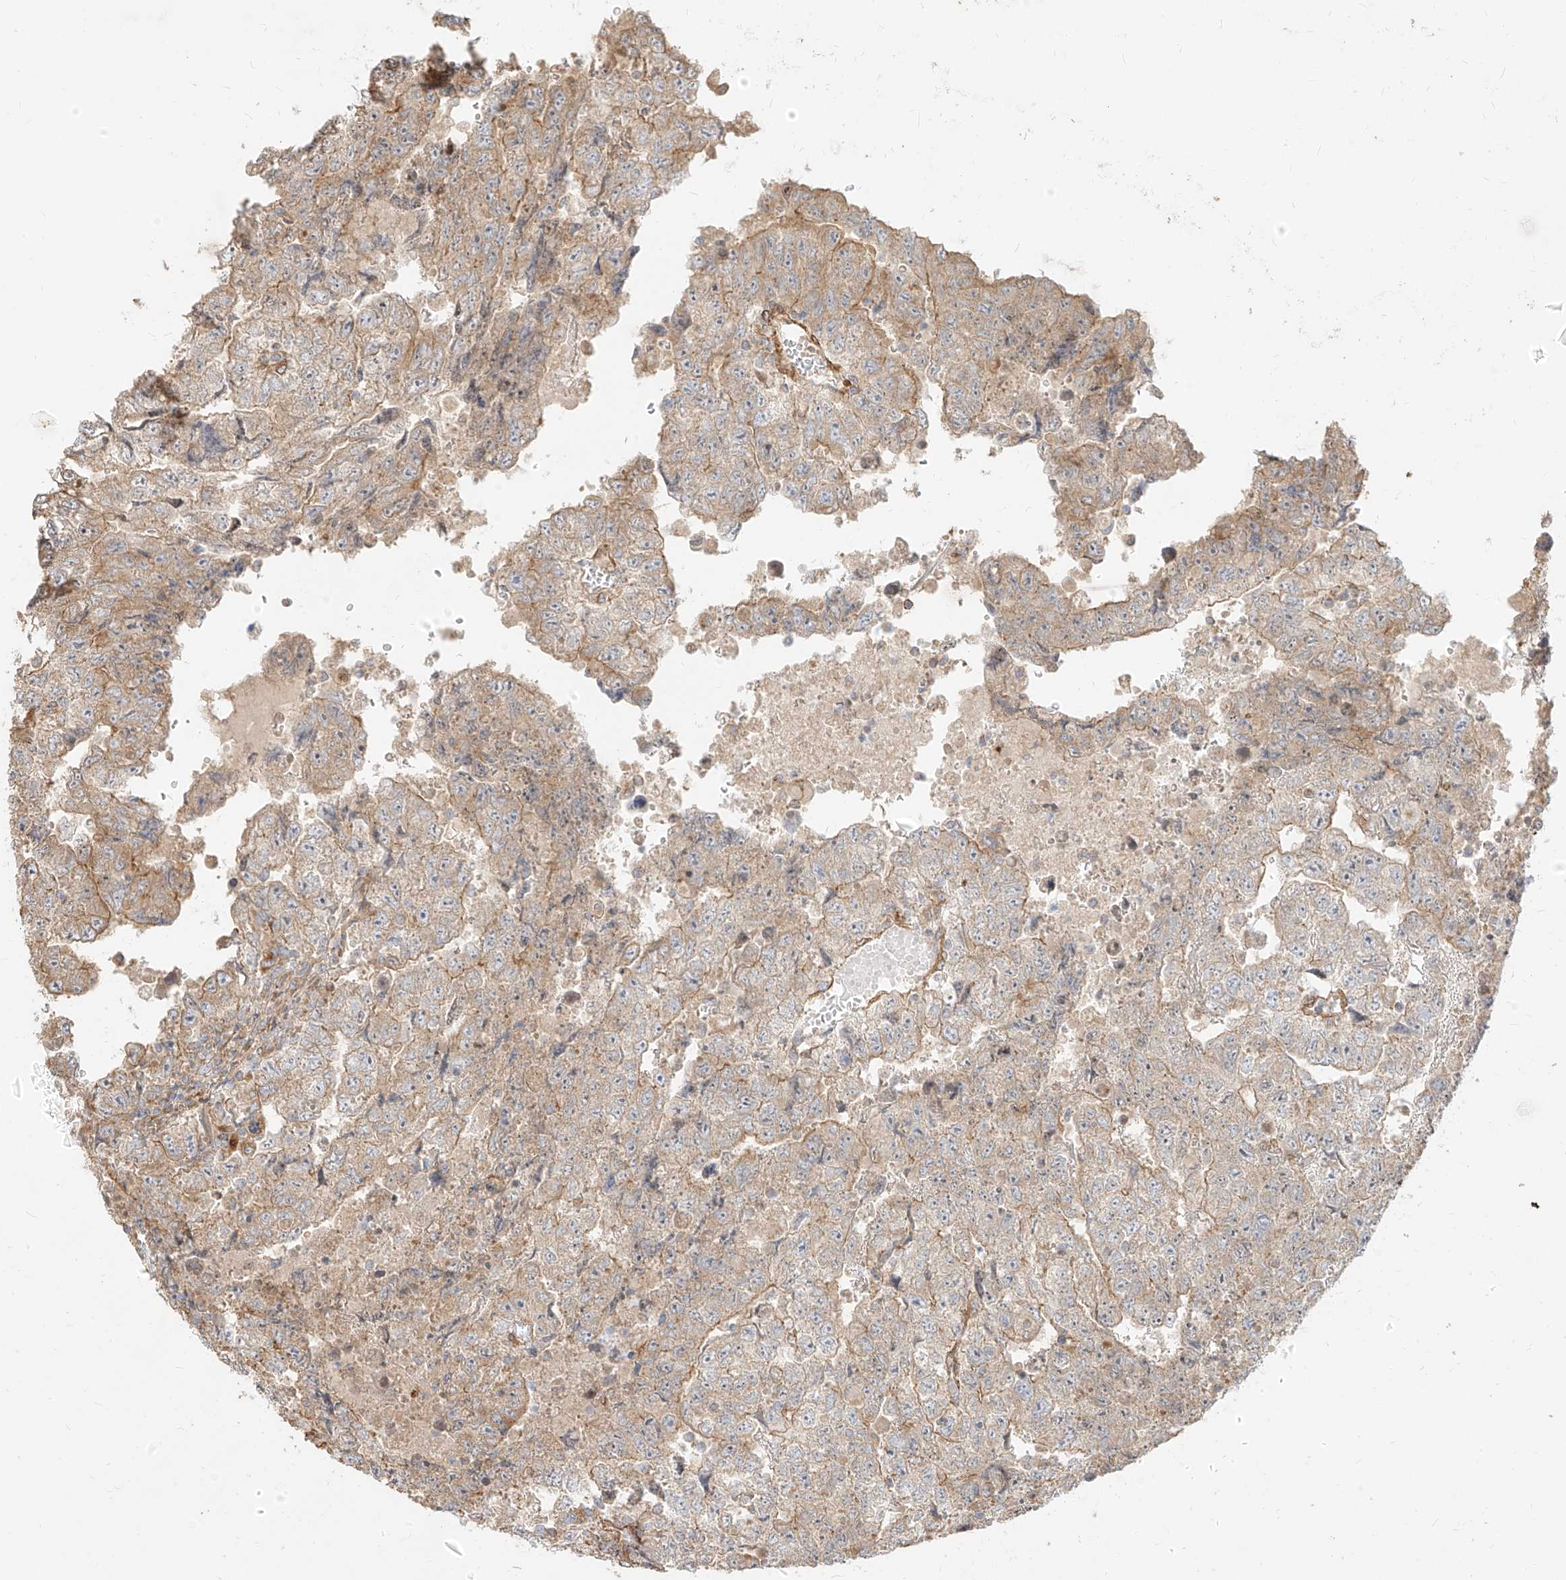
{"staining": {"intensity": "weak", "quantity": "25%-75%", "location": "cytoplasmic/membranous"}, "tissue": "testis cancer", "cell_type": "Tumor cells", "image_type": "cancer", "snomed": [{"axis": "morphology", "description": "Carcinoma, Embryonal, NOS"}, {"axis": "topography", "description": "Testis"}], "caption": "Tumor cells demonstrate weak cytoplasmic/membranous positivity in about 25%-75% of cells in embryonal carcinoma (testis).", "gene": "PLCL1", "patient": {"sex": "male", "age": 36}}